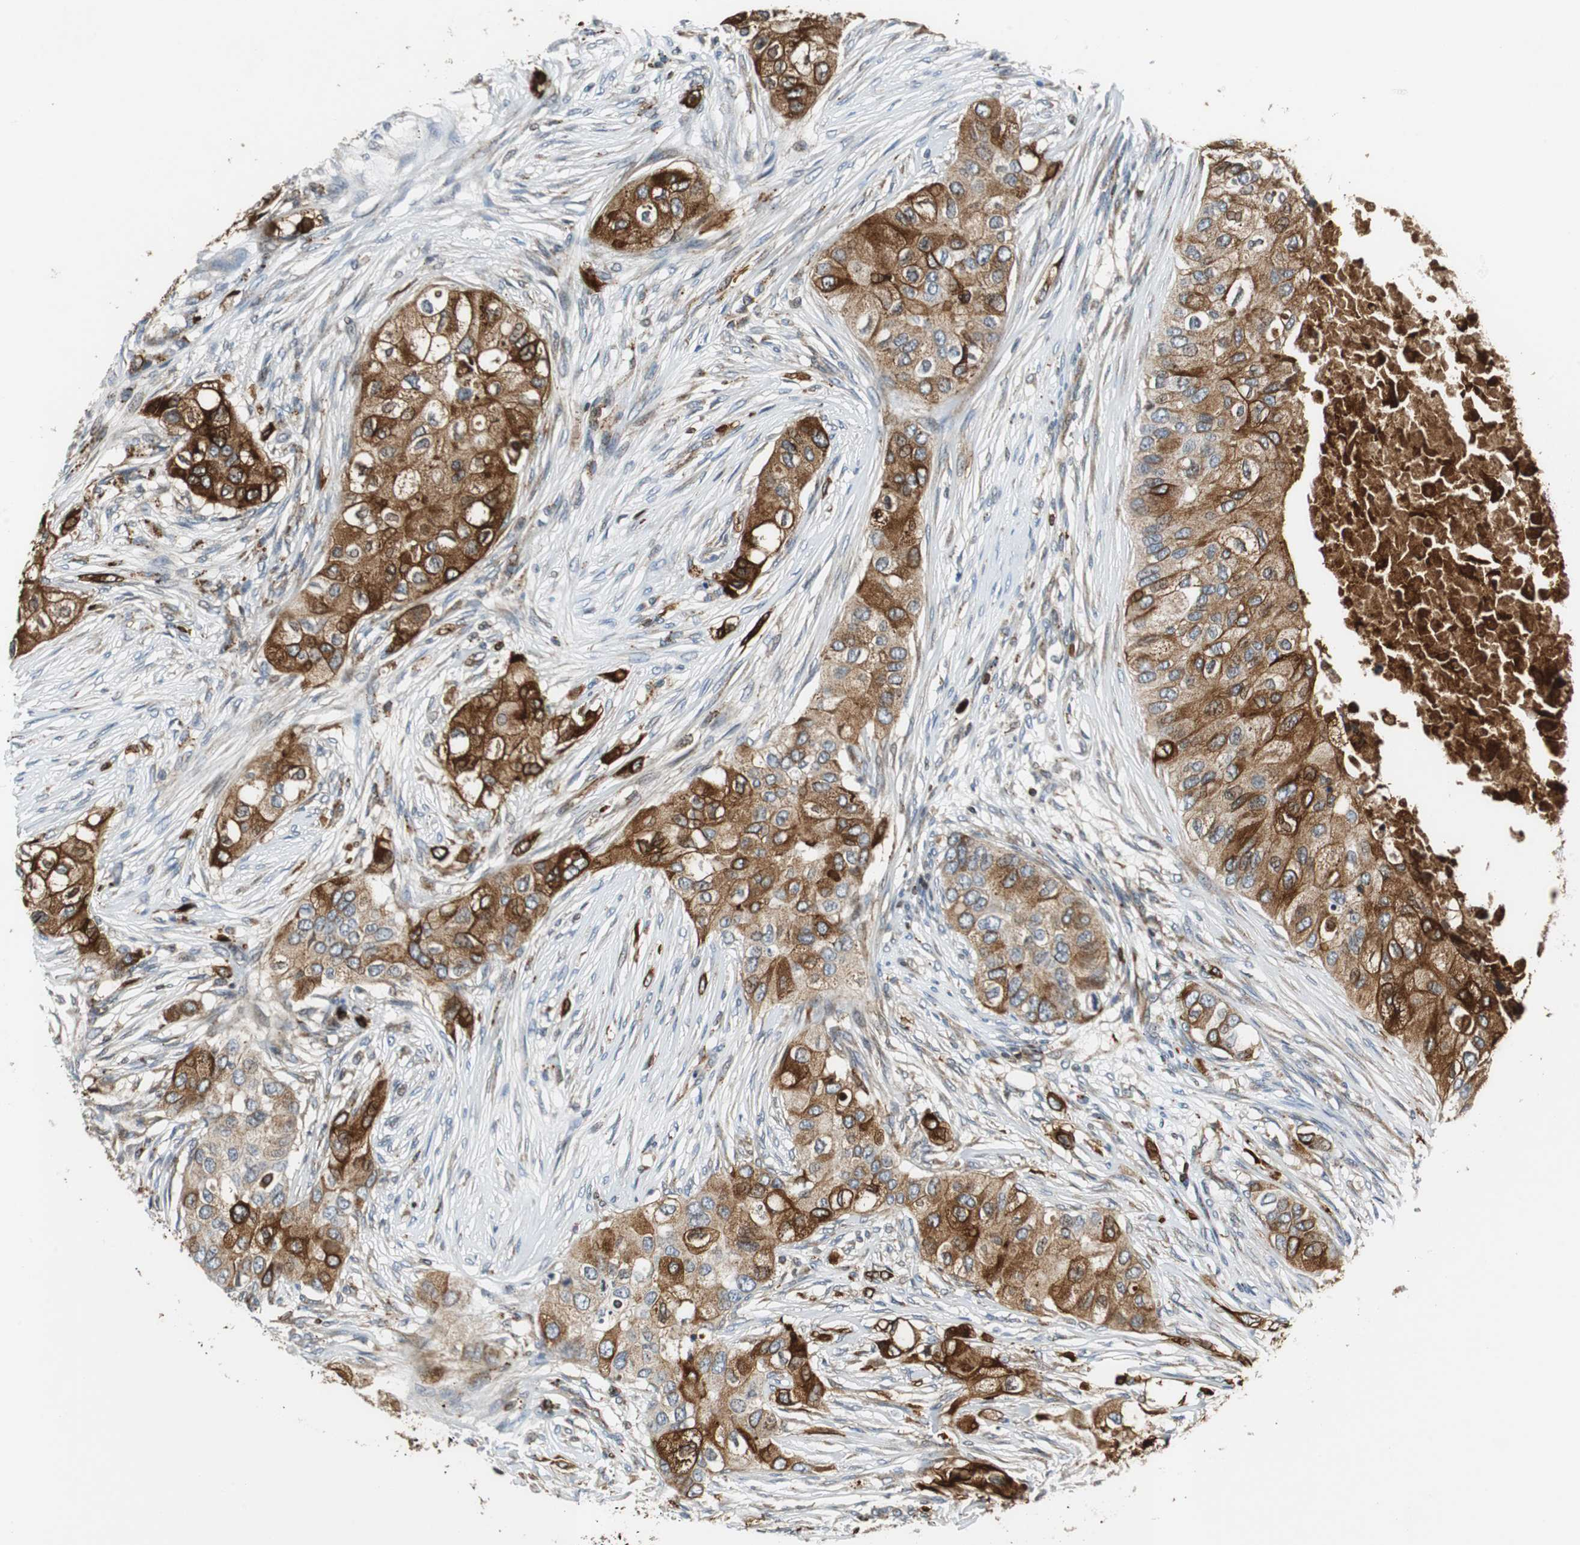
{"staining": {"intensity": "moderate", "quantity": ">75%", "location": "cytoplasmic/membranous"}, "tissue": "breast cancer", "cell_type": "Tumor cells", "image_type": "cancer", "snomed": [{"axis": "morphology", "description": "Normal tissue, NOS"}, {"axis": "morphology", "description": "Duct carcinoma"}, {"axis": "topography", "description": "Breast"}], "caption": "Tumor cells display moderate cytoplasmic/membranous expression in approximately >75% of cells in breast cancer.", "gene": "TUBA4A", "patient": {"sex": "female", "age": 49}}